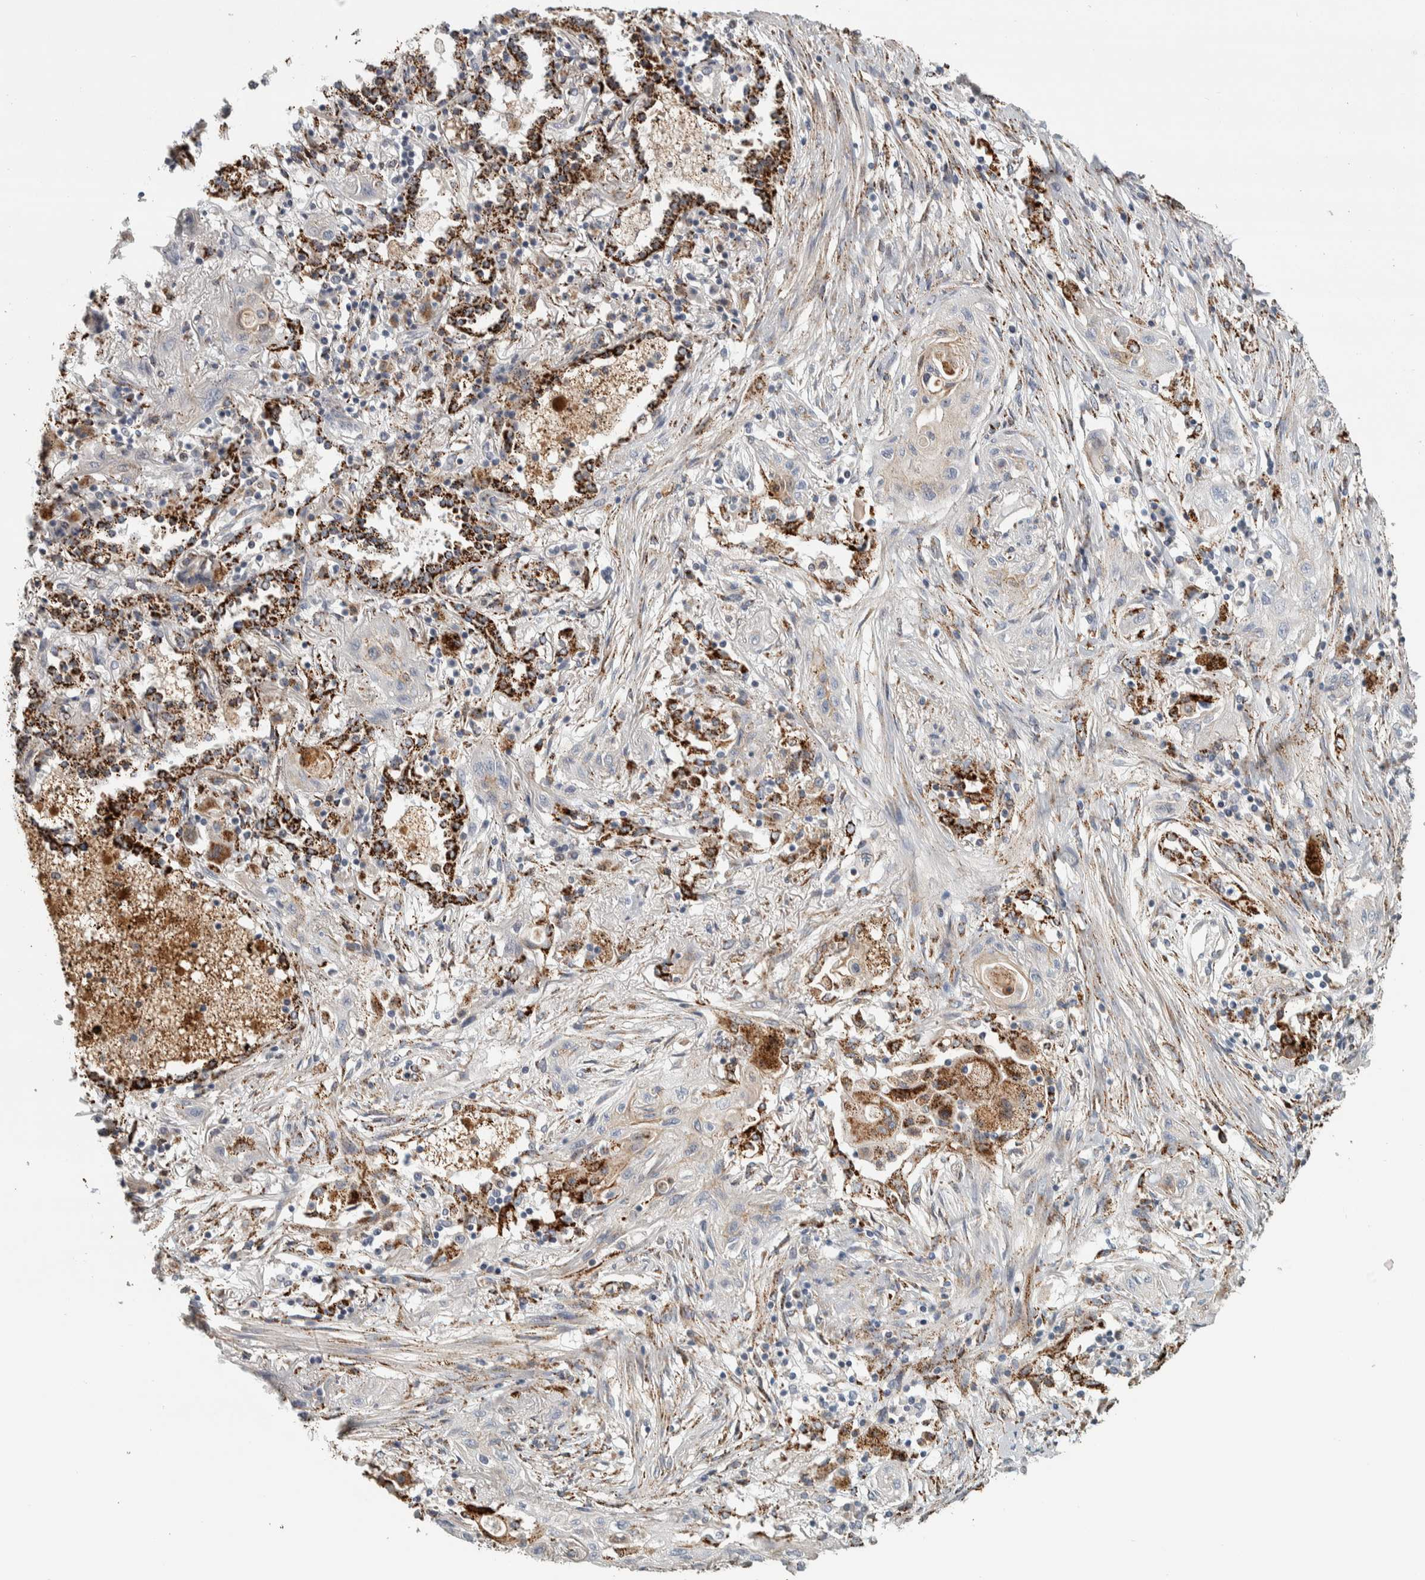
{"staining": {"intensity": "negative", "quantity": "none", "location": "none"}, "tissue": "lung cancer", "cell_type": "Tumor cells", "image_type": "cancer", "snomed": [{"axis": "morphology", "description": "Squamous cell carcinoma, NOS"}, {"axis": "topography", "description": "Lung"}], "caption": "Immunohistochemistry (IHC) histopathology image of neoplastic tissue: lung squamous cell carcinoma stained with DAB shows no significant protein expression in tumor cells. (DAB immunohistochemistry (IHC) with hematoxylin counter stain).", "gene": "FAM78A", "patient": {"sex": "female", "age": 47}}